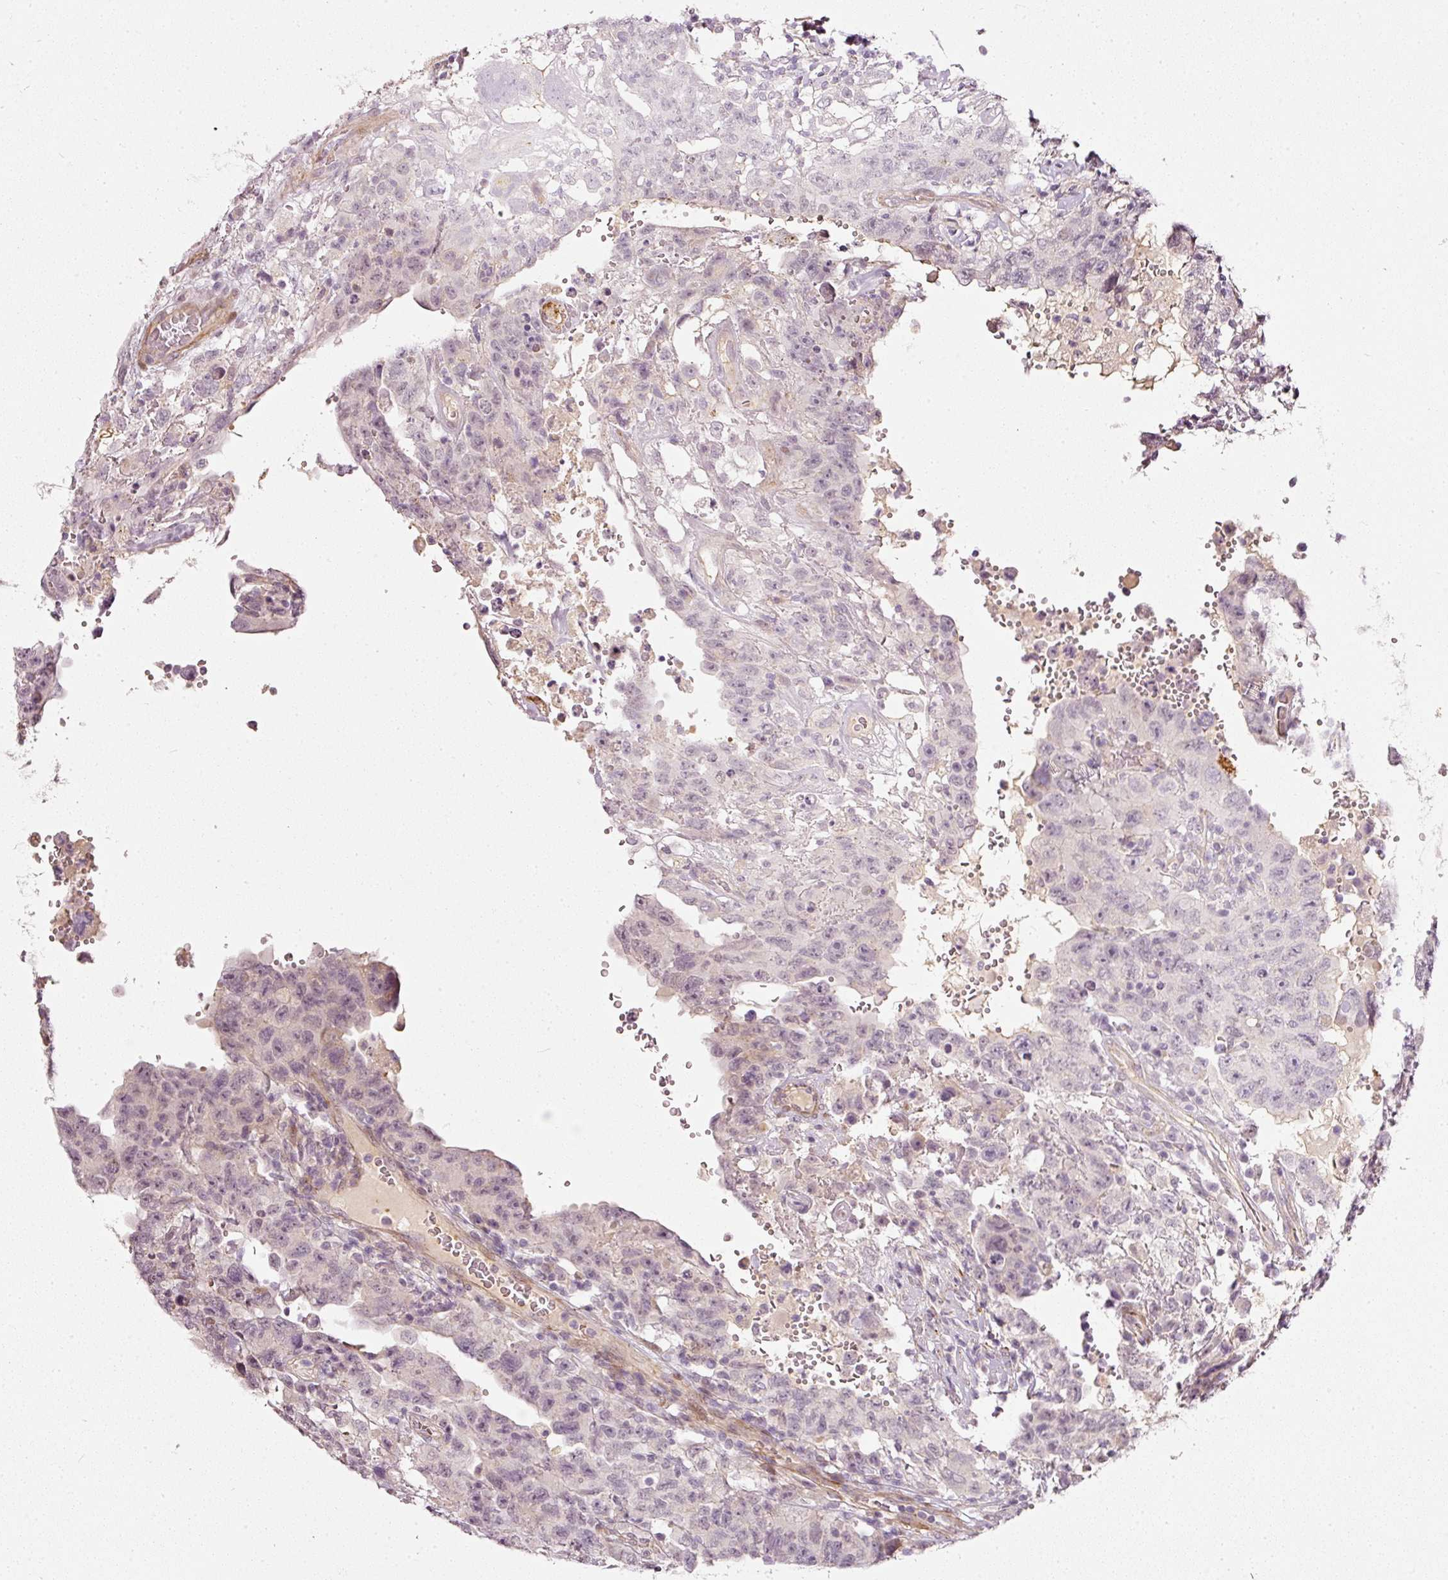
{"staining": {"intensity": "negative", "quantity": "none", "location": "none"}, "tissue": "testis cancer", "cell_type": "Tumor cells", "image_type": "cancer", "snomed": [{"axis": "morphology", "description": "Carcinoma, Embryonal, NOS"}, {"axis": "topography", "description": "Testis"}], "caption": "There is no significant staining in tumor cells of embryonal carcinoma (testis).", "gene": "TOGARAM1", "patient": {"sex": "male", "age": 26}}